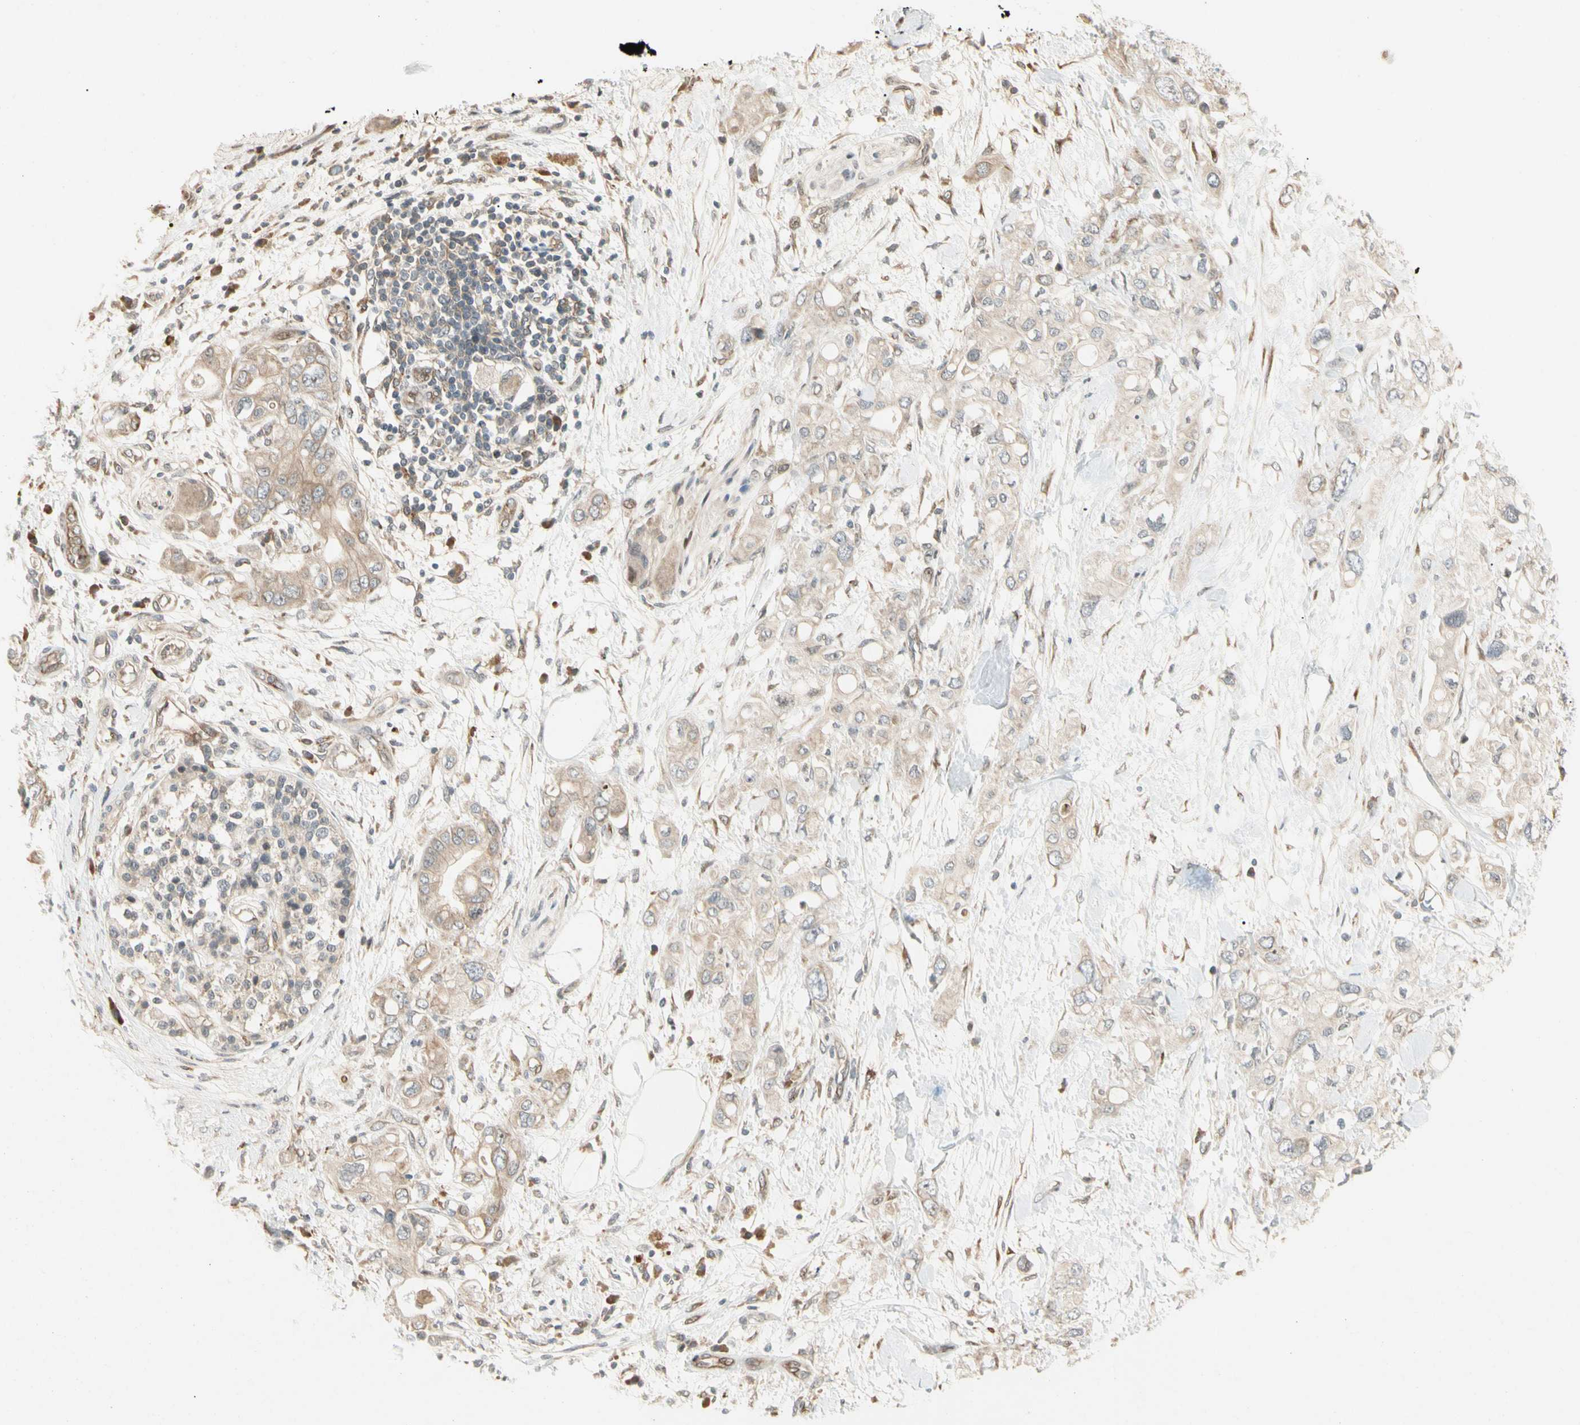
{"staining": {"intensity": "weak", "quantity": "25%-75%", "location": "cytoplasmic/membranous"}, "tissue": "pancreatic cancer", "cell_type": "Tumor cells", "image_type": "cancer", "snomed": [{"axis": "morphology", "description": "Adenocarcinoma, NOS"}, {"axis": "topography", "description": "Pancreas"}], "caption": "There is low levels of weak cytoplasmic/membranous expression in tumor cells of pancreatic cancer (adenocarcinoma), as demonstrated by immunohistochemical staining (brown color).", "gene": "FNDC3B", "patient": {"sex": "female", "age": 56}}